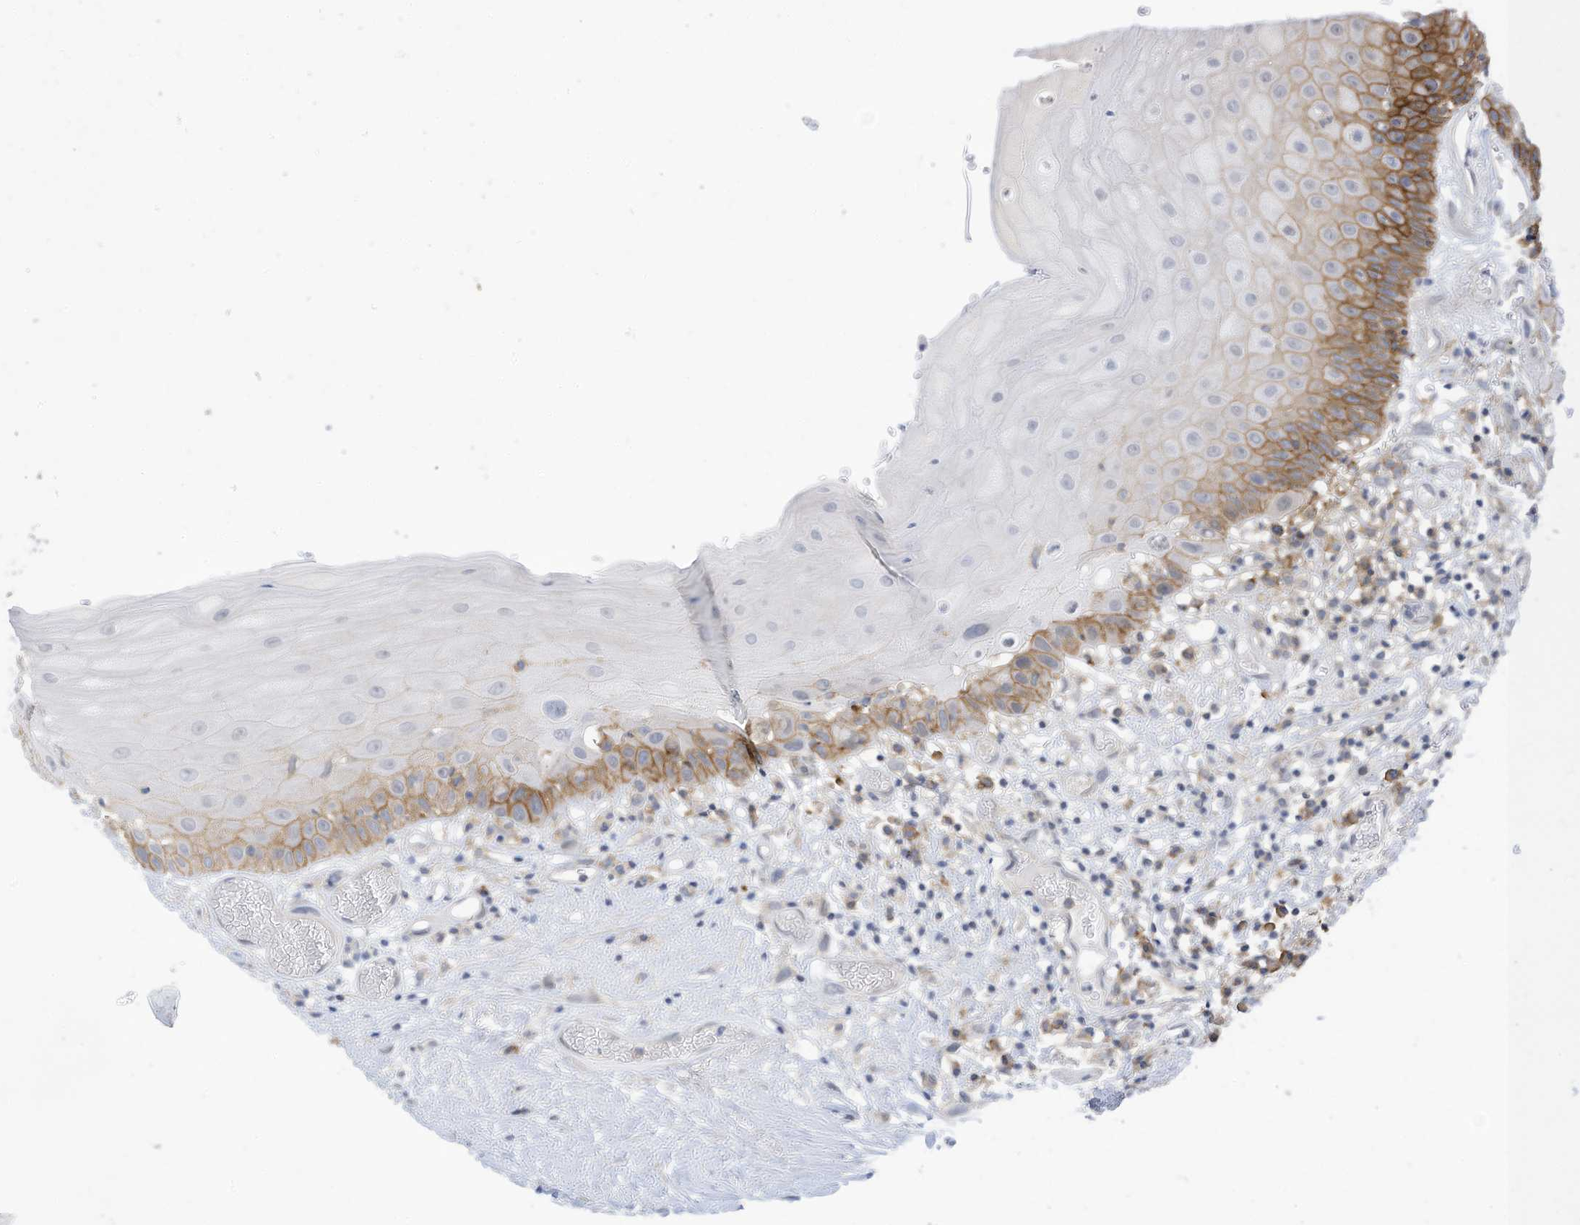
{"staining": {"intensity": "moderate", "quantity": "25%-75%", "location": "cytoplasmic/membranous"}, "tissue": "oral mucosa", "cell_type": "Squamous epithelial cells", "image_type": "normal", "snomed": [{"axis": "morphology", "description": "Normal tissue, NOS"}, {"axis": "topography", "description": "Oral tissue"}], "caption": "Immunohistochemical staining of unremarkable human oral mucosa exhibits moderate cytoplasmic/membranous protein expression in about 25%-75% of squamous epithelial cells.", "gene": "SLC1A5", "patient": {"sex": "female", "age": 76}}